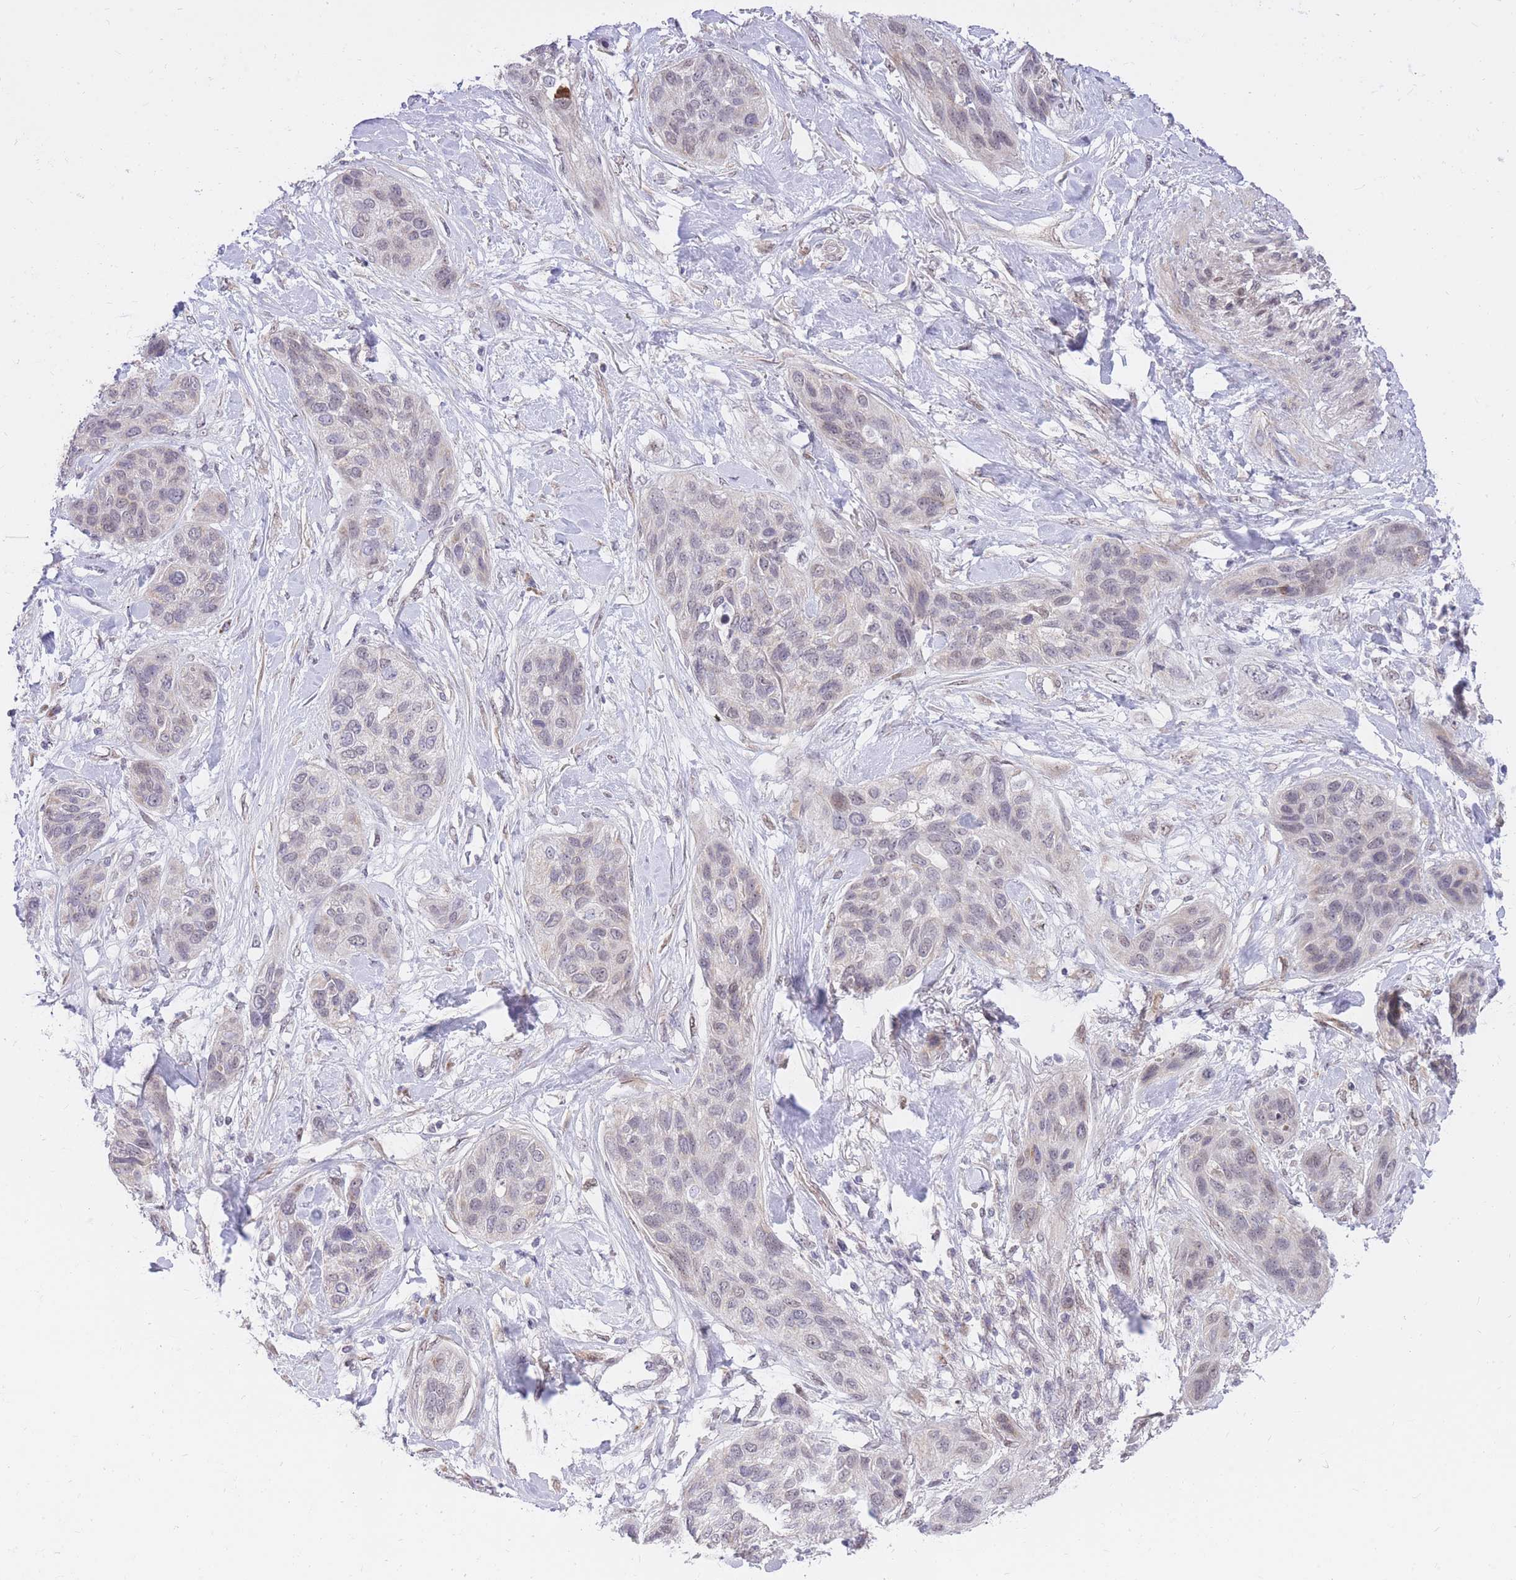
{"staining": {"intensity": "negative", "quantity": "none", "location": "none"}, "tissue": "lung cancer", "cell_type": "Tumor cells", "image_type": "cancer", "snomed": [{"axis": "morphology", "description": "Squamous cell carcinoma, NOS"}, {"axis": "topography", "description": "Lung"}], "caption": "Tumor cells are negative for protein expression in human lung squamous cell carcinoma.", "gene": "MINDY2", "patient": {"sex": "female", "age": 70}}